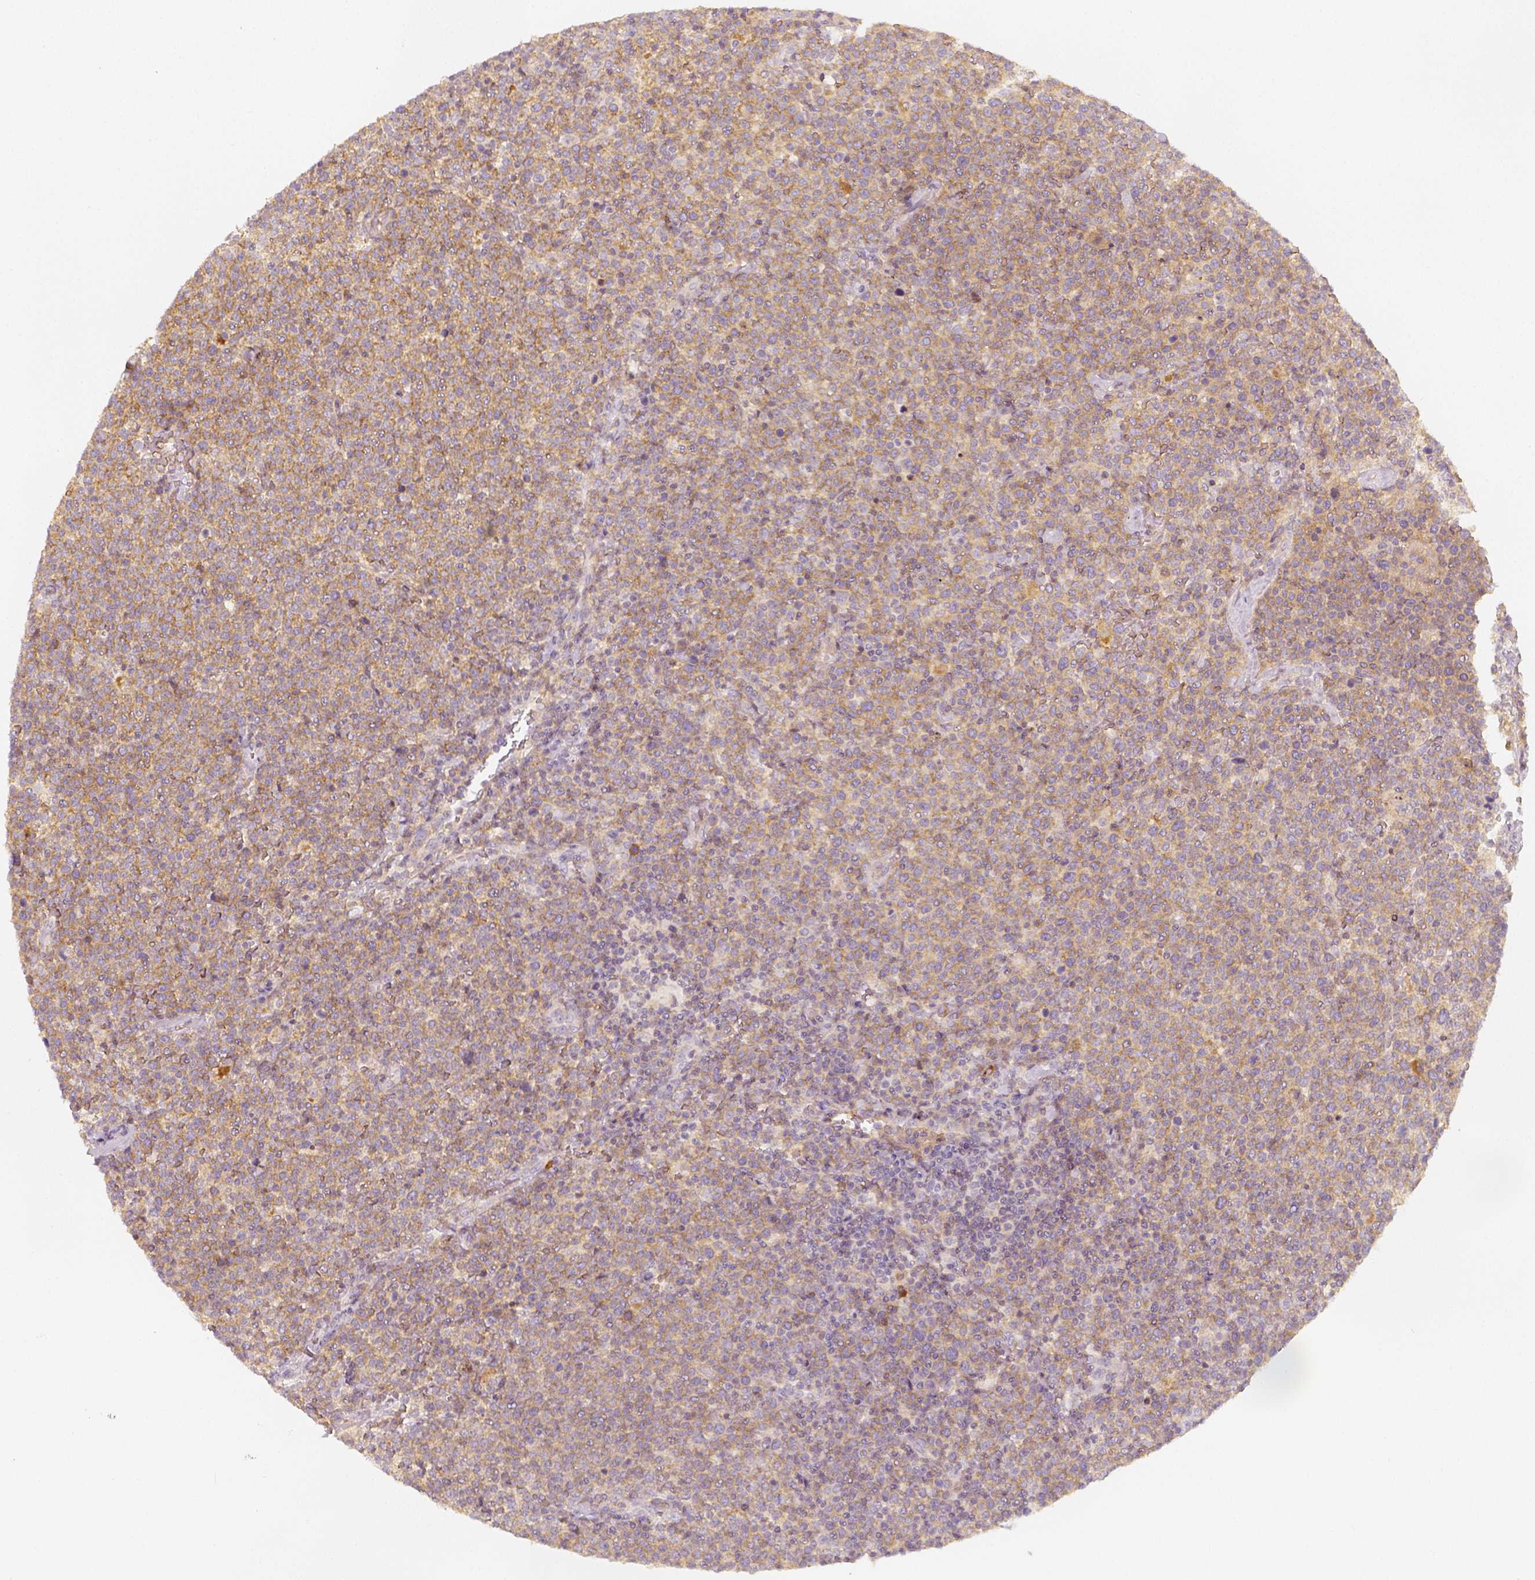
{"staining": {"intensity": "moderate", "quantity": ">75%", "location": "cytoplasmic/membranous"}, "tissue": "lymphoma", "cell_type": "Tumor cells", "image_type": "cancer", "snomed": [{"axis": "morphology", "description": "Malignant lymphoma, non-Hodgkin's type, High grade"}, {"axis": "topography", "description": "Lymph node"}], "caption": "Immunohistochemistry (IHC) photomicrograph of lymphoma stained for a protein (brown), which demonstrates medium levels of moderate cytoplasmic/membranous positivity in approximately >75% of tumor cells.", "gene": "PTPRJ", "patient": {"sex": "male", "age": 61}}